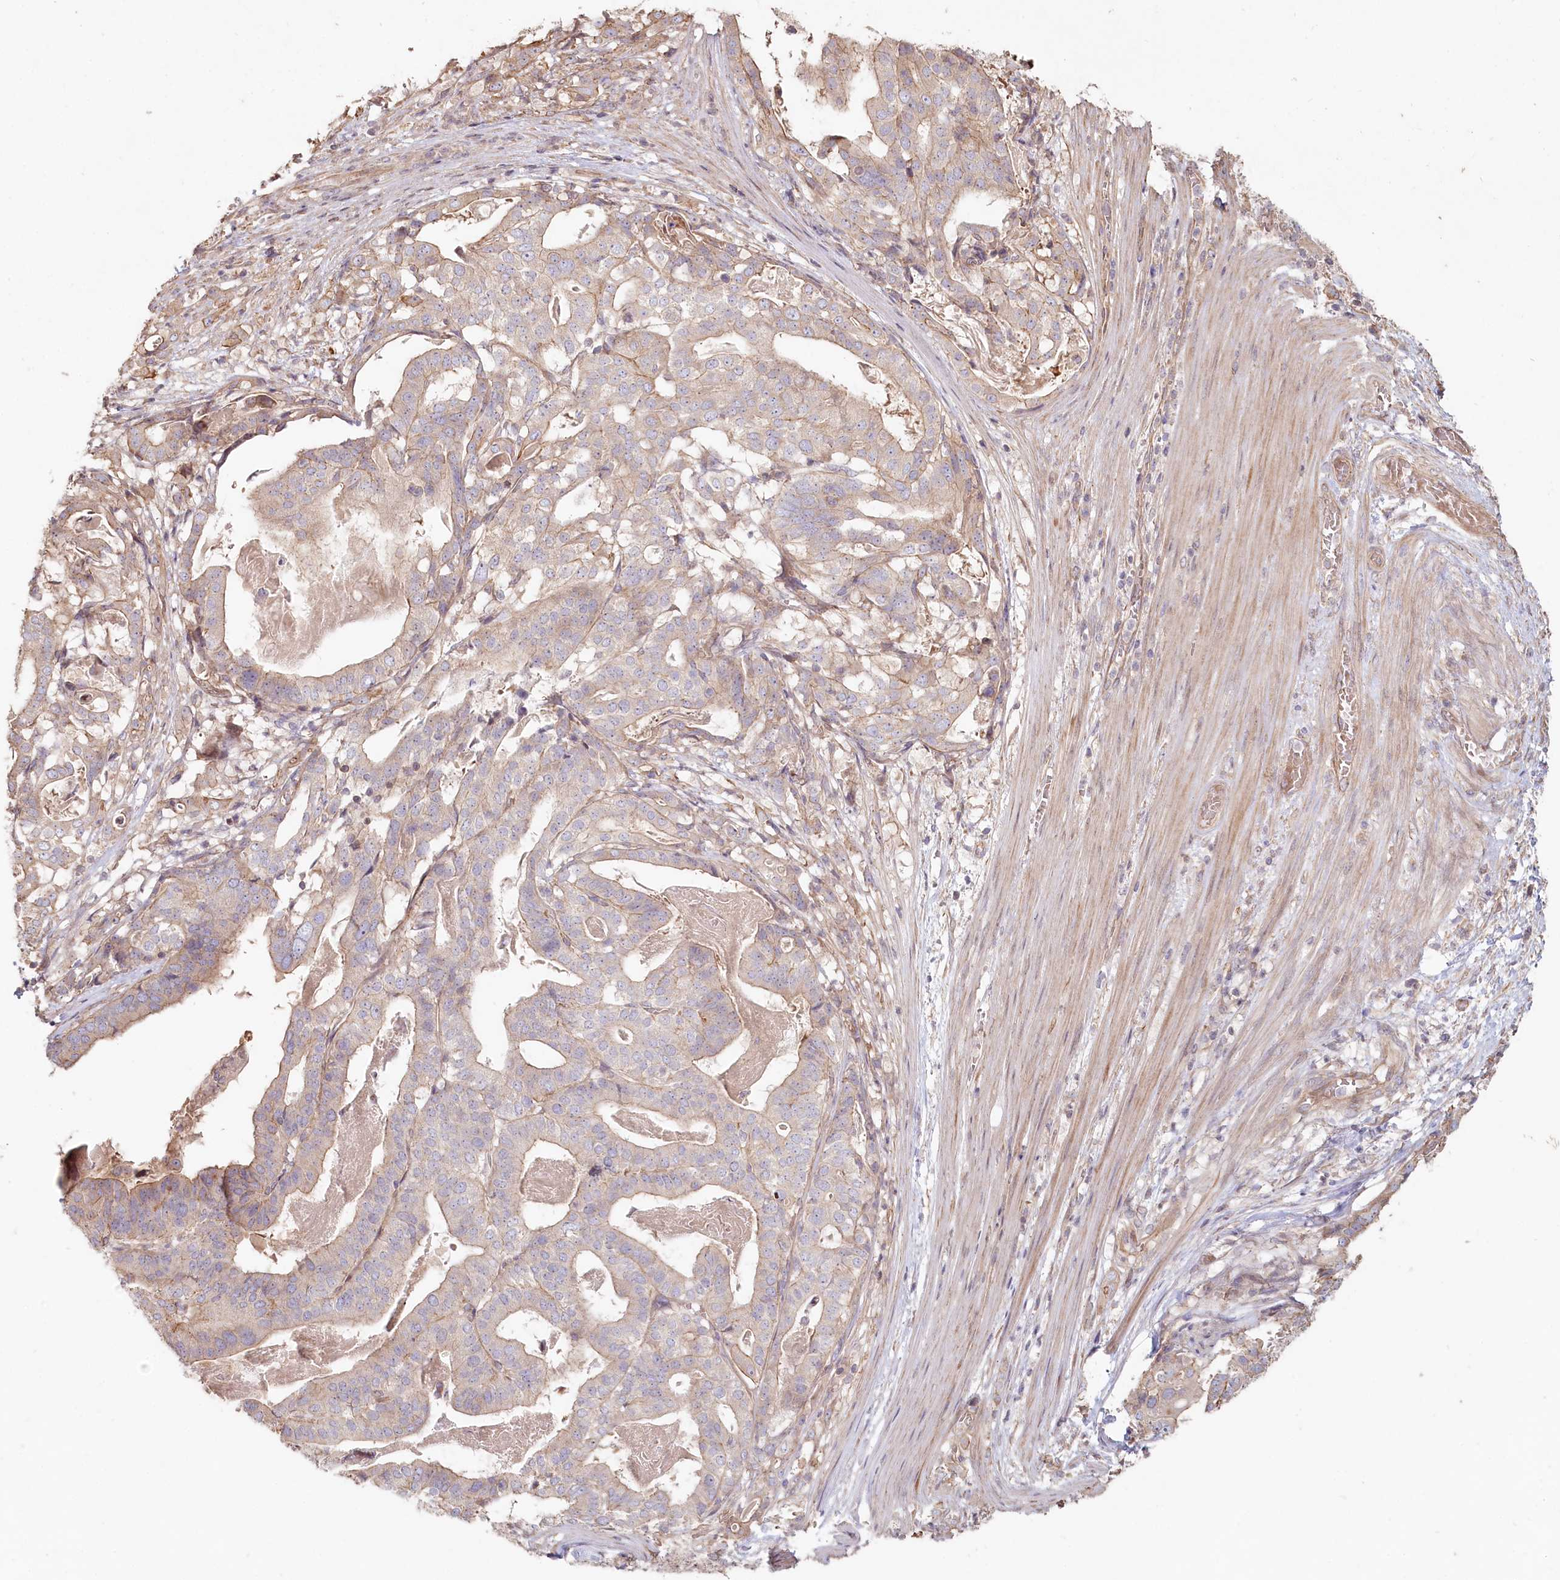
{"staining": {"intensity": "weak", "quantity": "25%-75%", "location": "cytoplasmic/membranous"}, "tissue": "stomach cancer", "cell_type": "Tumor cells", "image_type": "cancer", "snomed": [{"axis": "morphology", "description": "Adenocarcinoma, NOS"}, {"axis": "topography", "description": "Stomach"}], "caption": "Immunohistochemistry (IHC) photomicrograph of human stomach cancer (adenocarcinoma) stained for a protein (brown), which shows low levels of weak cytoplasmic/membranous staining in approximately 25%-75% of tumor cells.", "gene": "TCHP", "patient": {"sex": "male", "age": 48}}